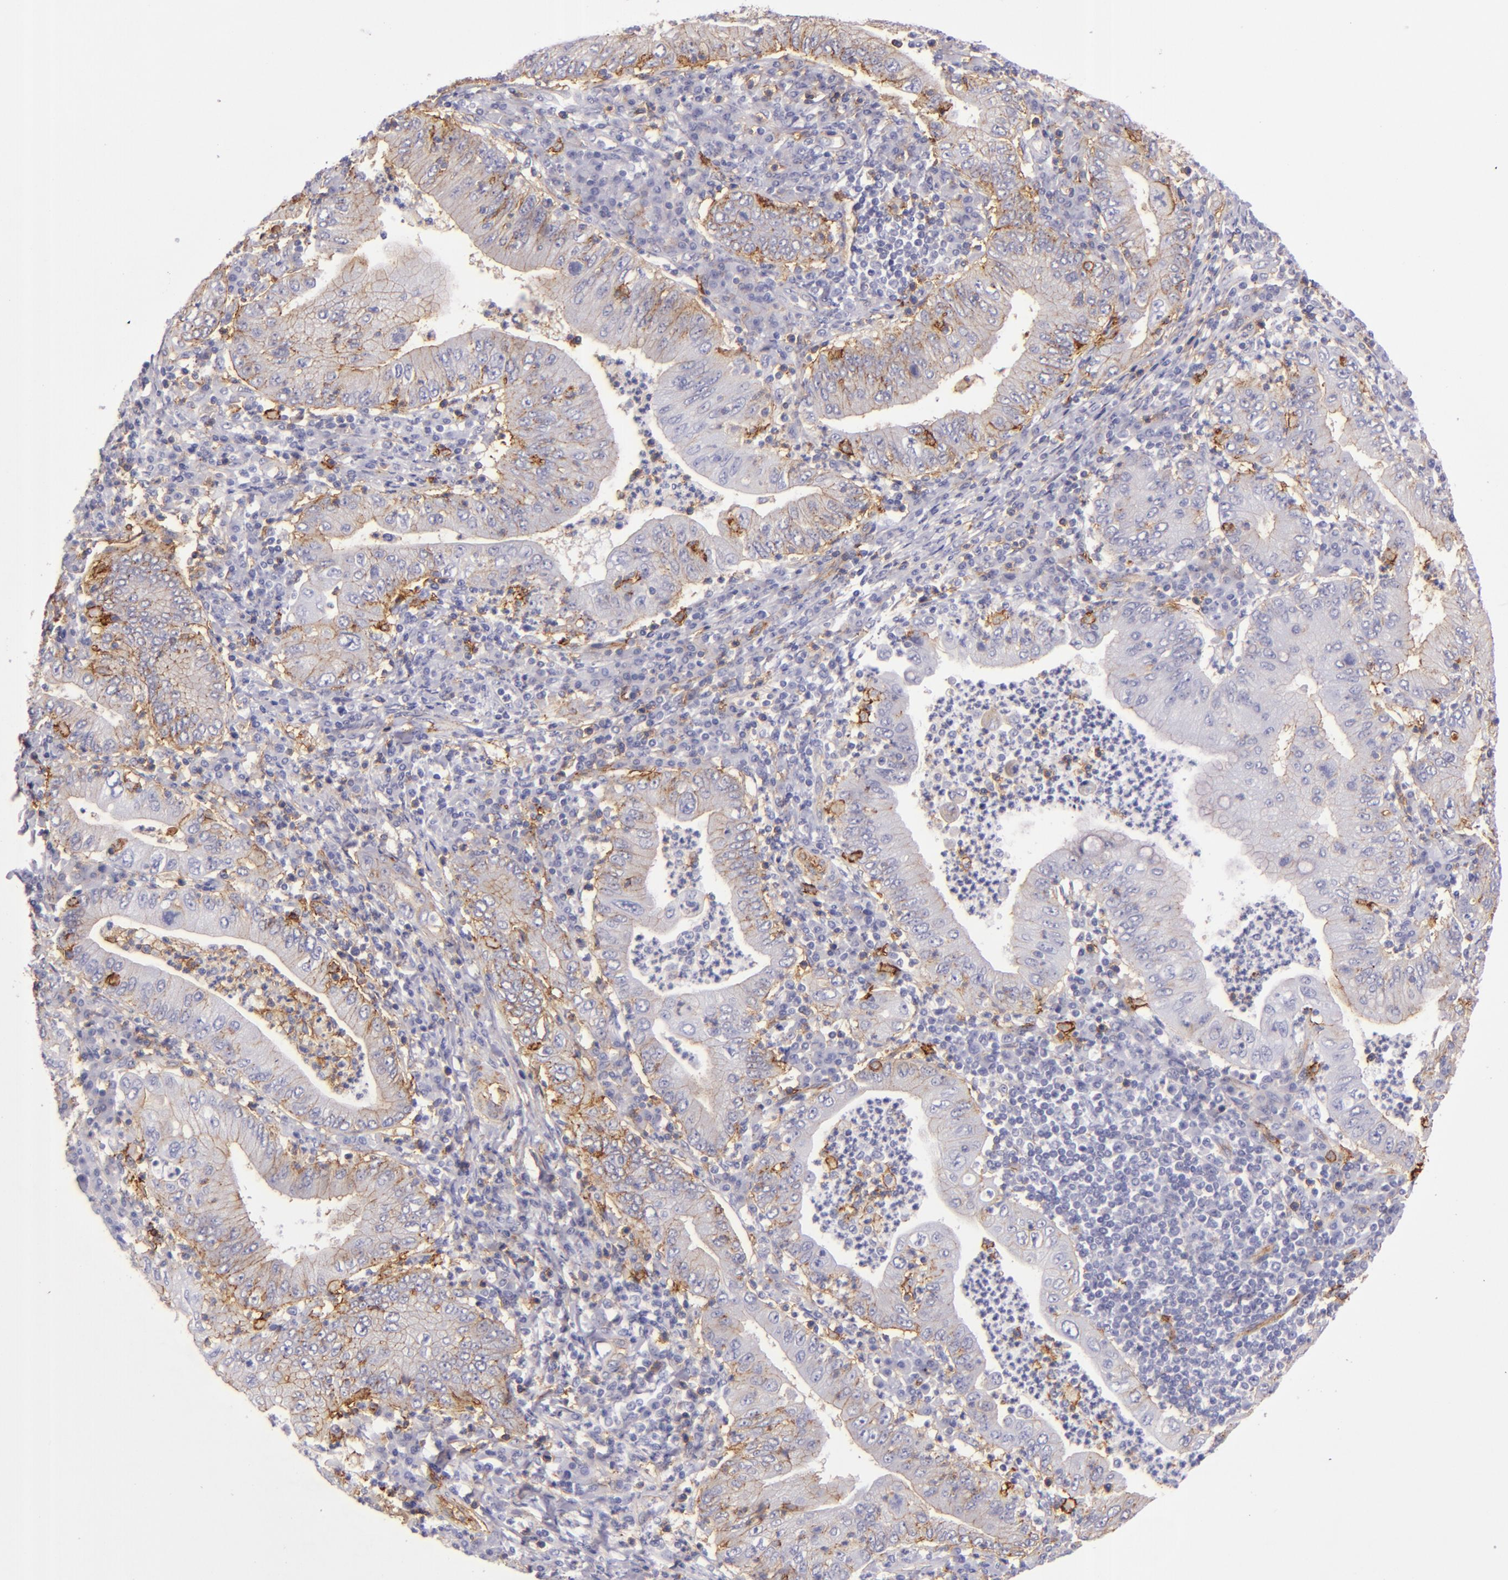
{"staining": {"intensity": "weak", "quantity": ">75%", "location": "cytoplasmic/membranous"}, "tissue": "stomach cancer", "cell_type": "Tumor cells", "image_type": "cancer", "snomed": [{"axis": "morphology", "description": "Normal tissue, NOS"}, {"axis": "morphology", "description": "Adenocarcinoma, NOS"}, {"axis": "topography", "description": "Esophagus"}, {"axis": "topography", "description": "Stomach, upper"}, {"axis": "topography", "description": "Peripheral nerve tissue"}], "caption": "Protein staining by immunohistochemistry shows weak cytoplasmic/membranous expression in approximately >75% of tumor cells in stomach cancer (adenocarcinoma). The staining was performed using DAB (3,3'-diaminobenzidine), with brown indicating positive protein expression. Nuclei are stained blue with hematoxylin.", "gene": "CD9", "patient": {"sex": "male", "age": 62}}